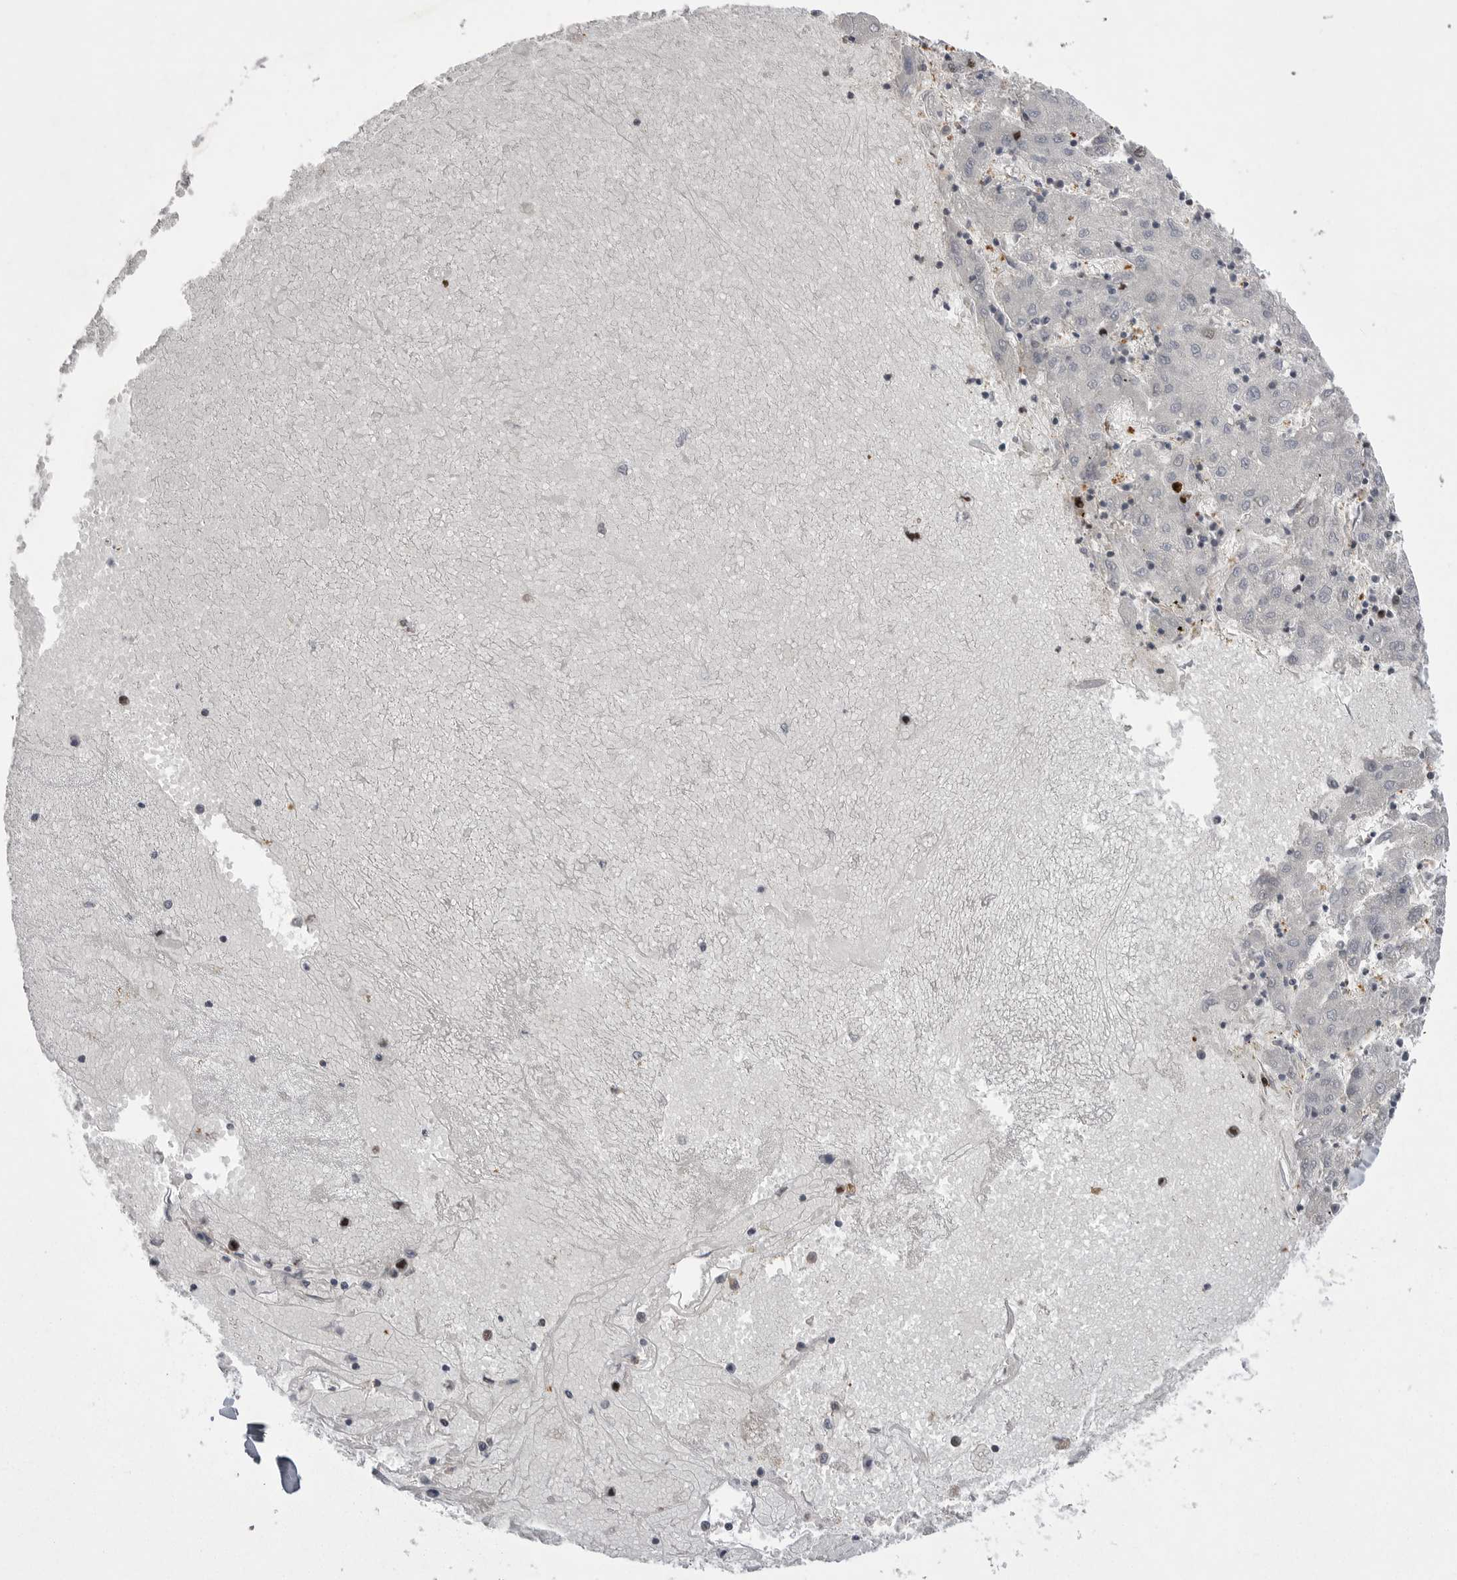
{"staining": {"intensity": "negative", "quantity": "none", "location": "none"}, "tissue": "liver cancer", "cell_type": "Tumor cells", "image_type": "cancer", "snomed": [{"axis": "morphology", "description": "Carcinoma, Hepatocellular, NOS"}, {"axis": "topography", "description": "Liver"}], "caption": "High magnification brightfield microscopy of liver cancer (hepatocellular carcinoma) stained with DAB (brown) and counterstained with hematoxylin (blue): tumor cells show no significant staining.", "gene": "TOP2A", "patient": {"sex": "male", "age": 72}}